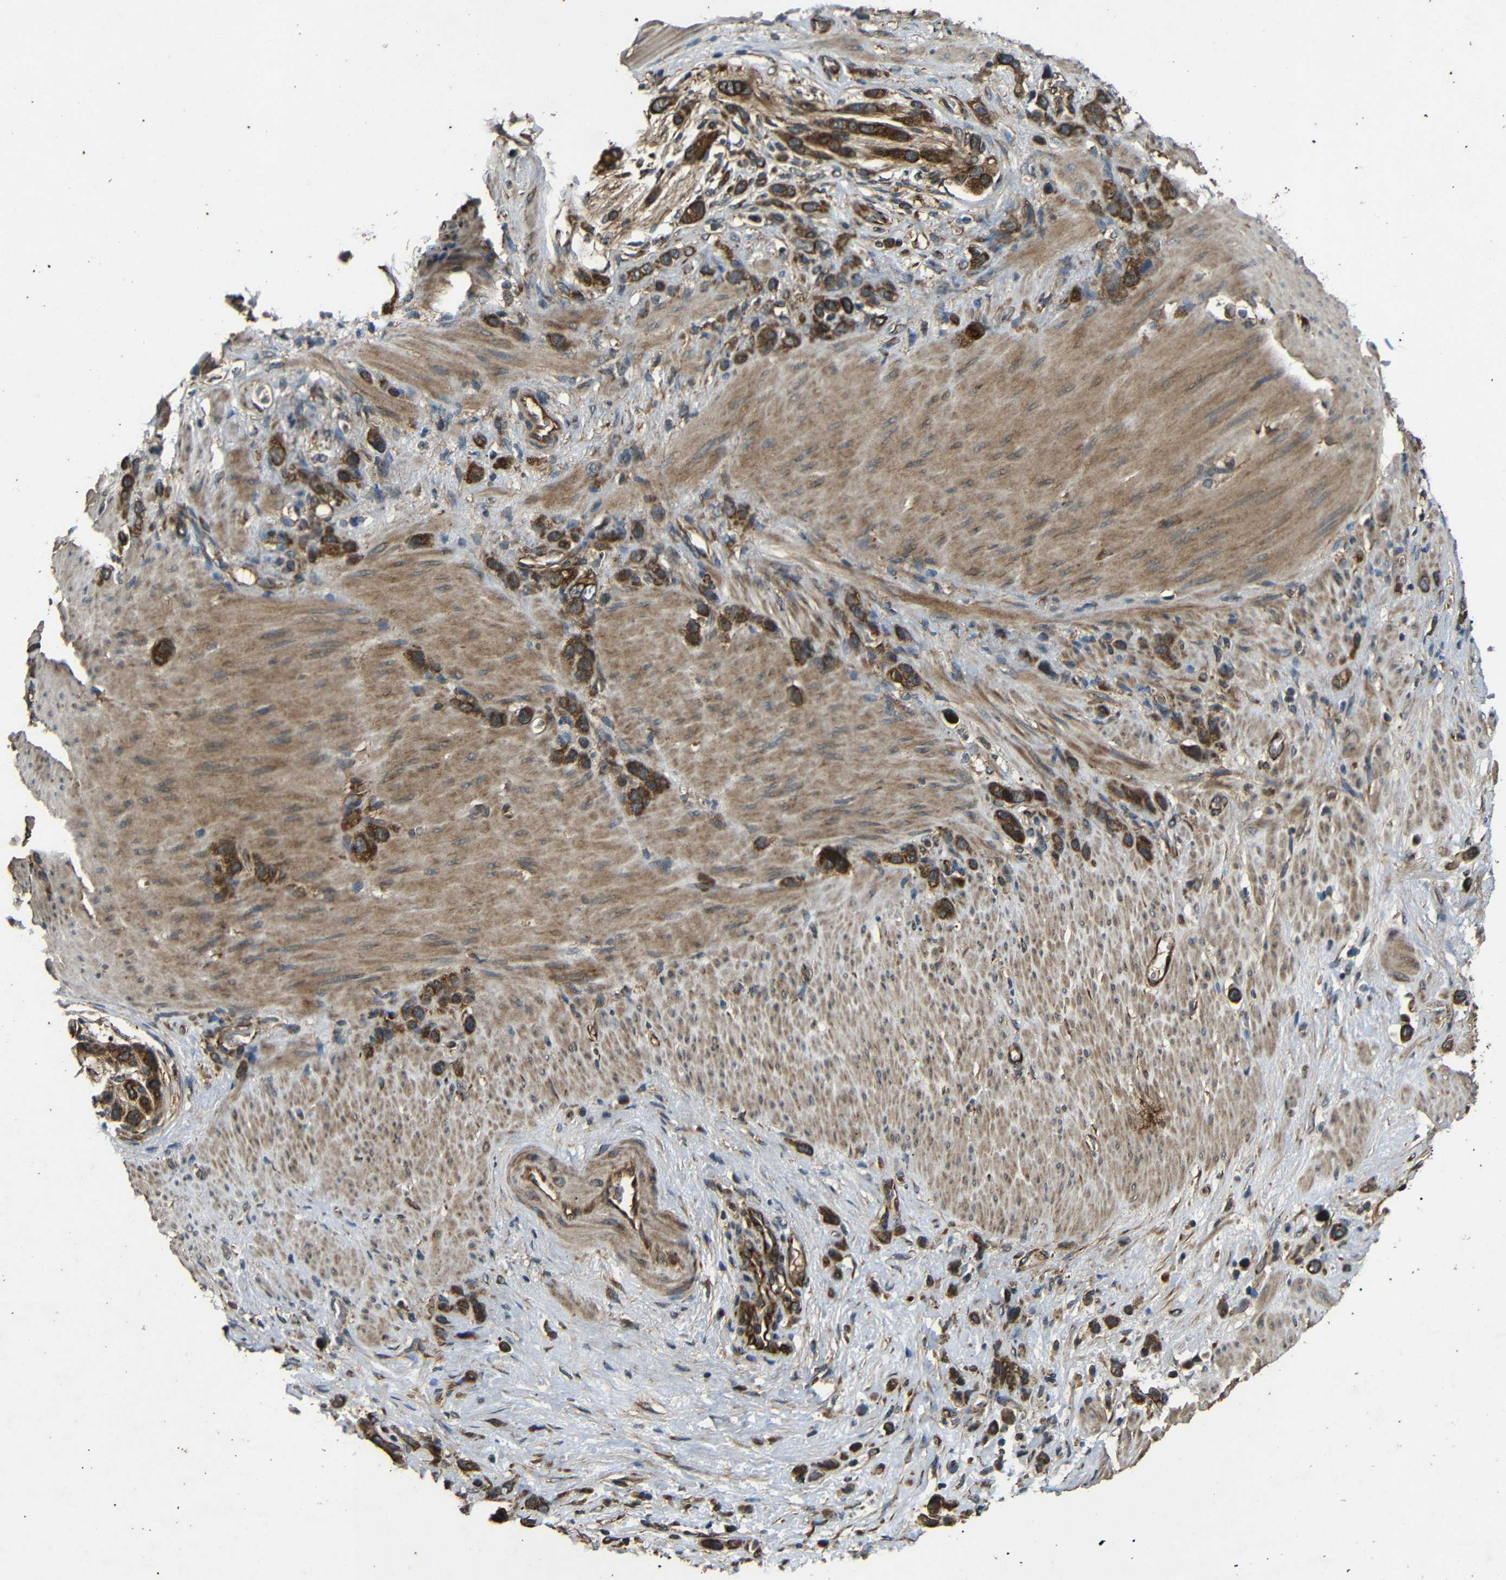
{"staining": {"intensity": "strong", "quantity": ">75%", "location": "cytoplasmic/membranous"}, "tissue": "stomach cancer", "cell_type": "Tumor cells", "image_type": "cancer", "snomed": [{"axis": "morphology", "description": "Adenocarcinoma, NOS"}, {"axis": "morphology", "description": "Adenocarcinoma, High grade"}, {"axis": "topography", "description": "Stomach, upper"}, {"axis": "topography", "description": "Stomach, lower"}], "caption": "Immunohistochemical staining of human stomach cancer (adenocarcinoma (high-grade)) shows strong cytoplasmic/membranous protein expression in approximately >75% of tumor cells.", "gene": "TRPC1", "patient": {"sex": "female", "age": 65}}